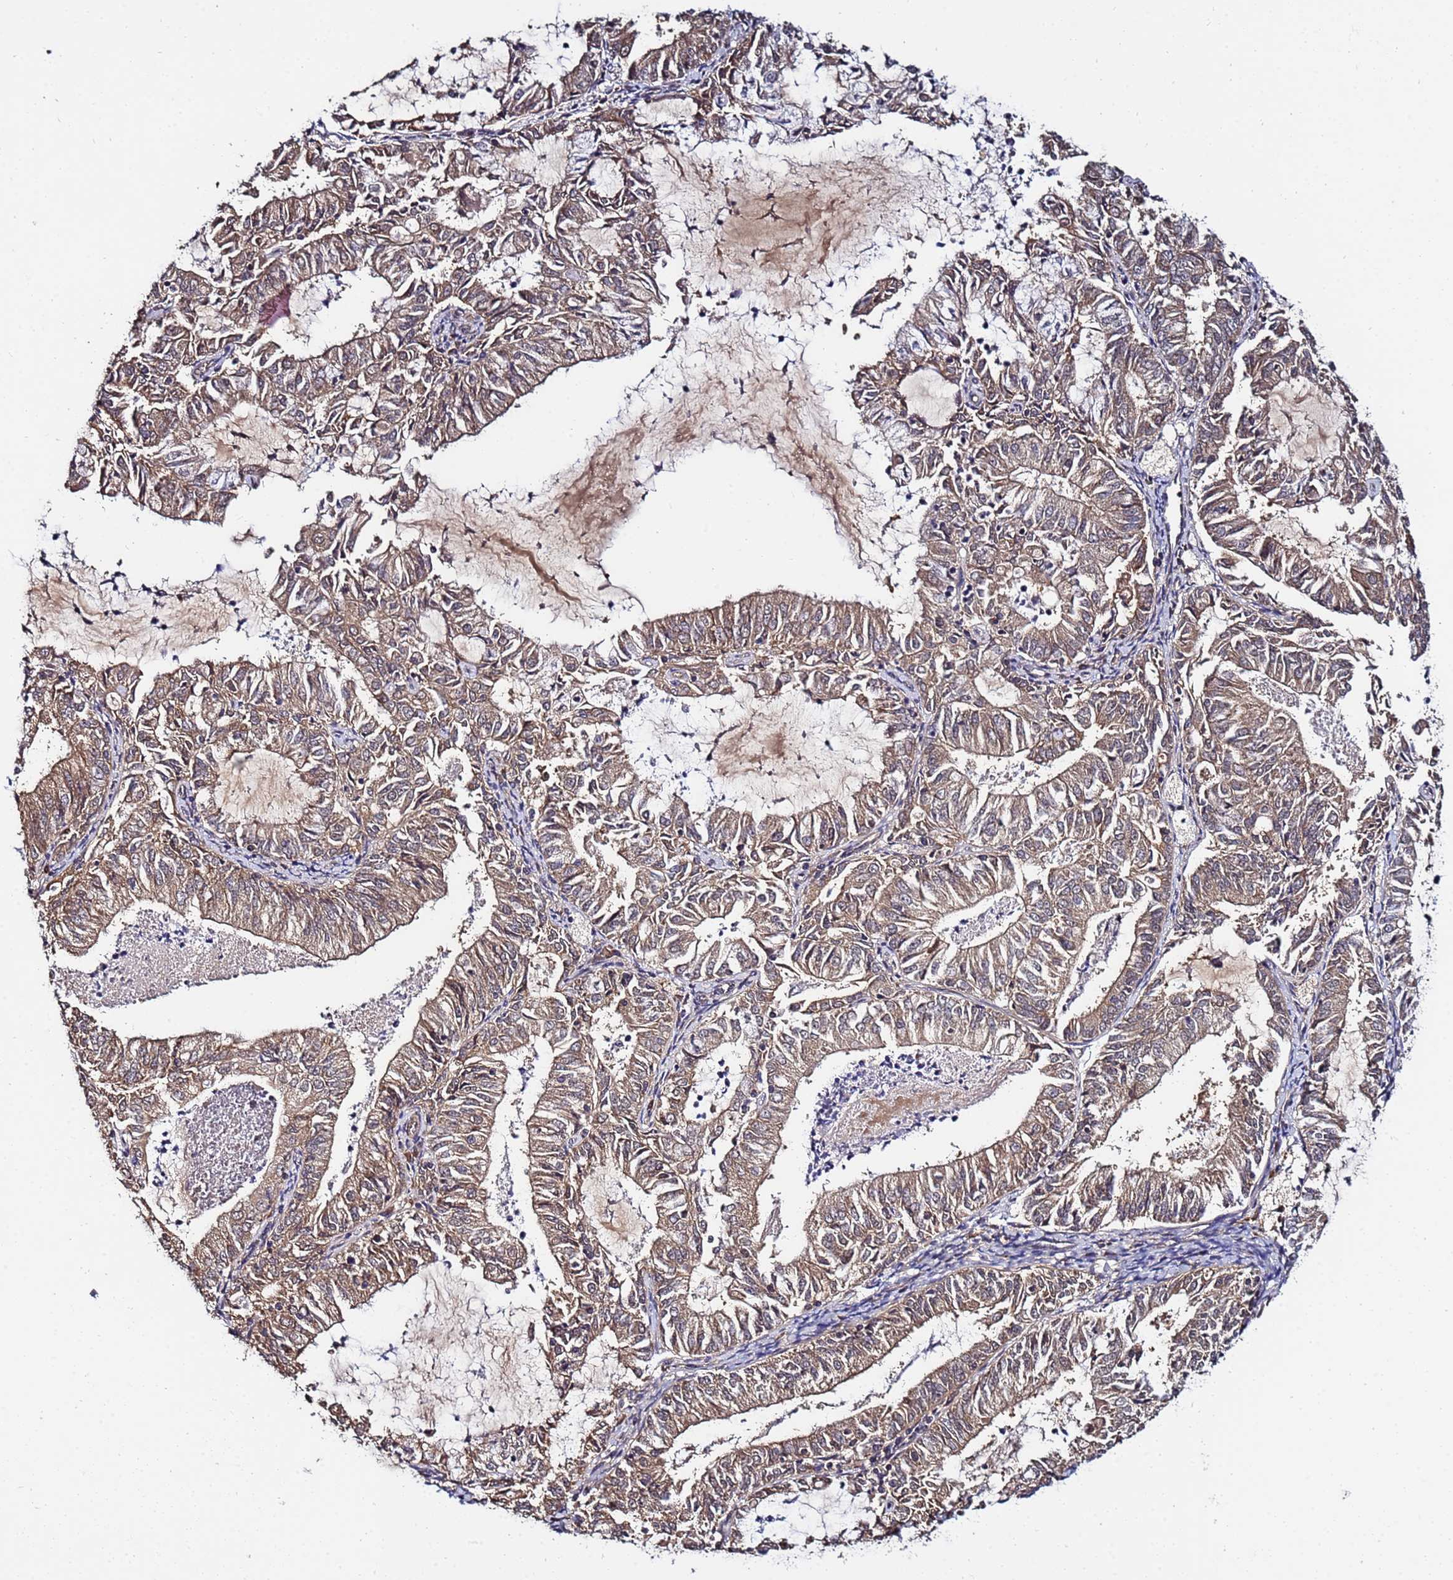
{"staining": {"intensity": "weak", "quantity": ">75%", "location": "cytoplasmic/membranous"}, "tissue": "endometrial cancer", "cell_type": "Tumor cells", "image_type": "cancer", "snomed": [{"axis": "morphology", "description": "Adenocarcinoma, NOS"}, {"axis": "topography", "description": "Endometrium"}], "caption": "Immunohistochemical staining of human endometrial cancer (adenocarcinoma) exhibits low levels of weak cytoplasmic/membranous protein expression in approximately >75% of tumor cells. The staining was performed using DAB, with brown indicating positive protein expression. Nuclei are stained blue with hematoxylin.", "gene": "NAXE", "patient": {"sex": "female", "age": 57}}